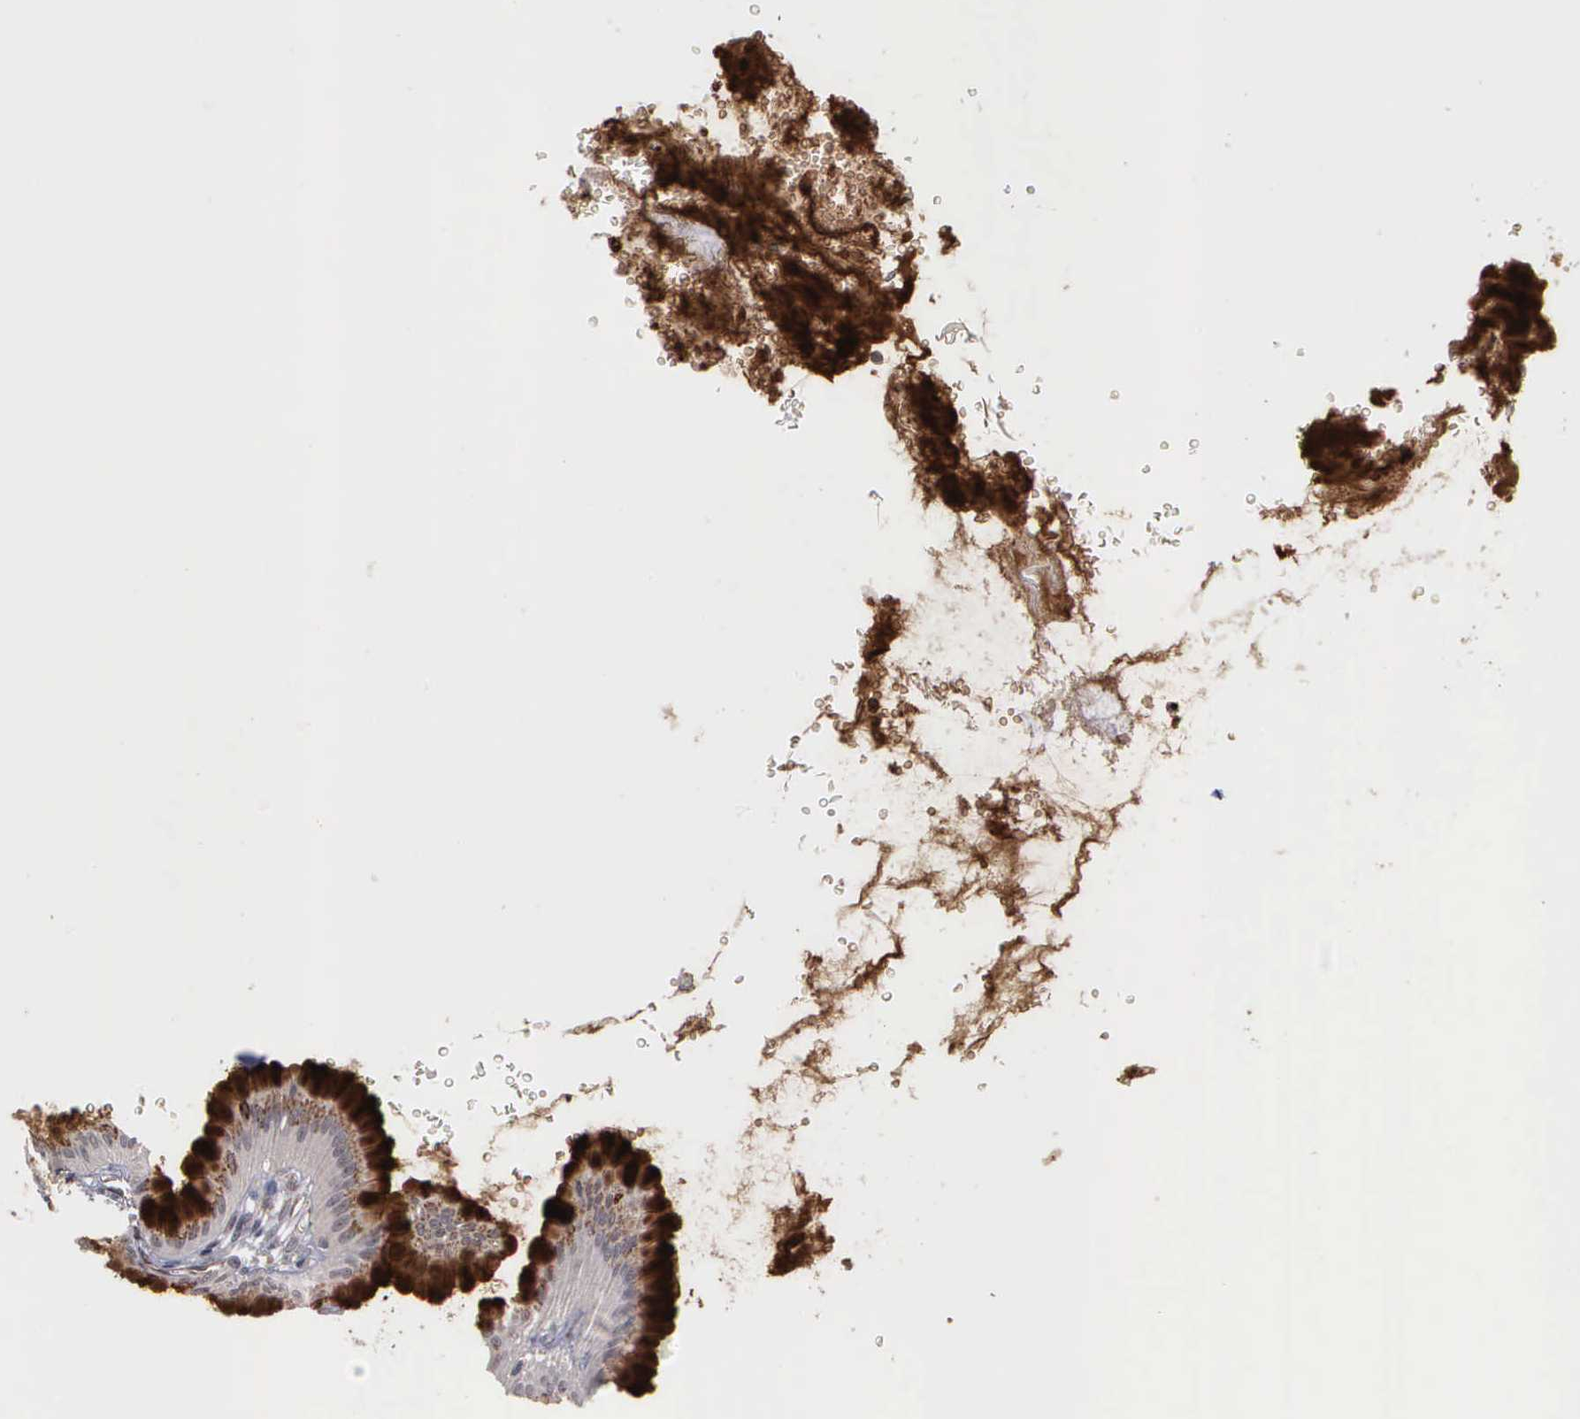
{"staining": {"intensity": "strong", "quantity": "25%-75%", "location": "cytoplasmic/membranous"}, "tissue": "stomach", "cell_type": "Glandular cells", "image_type": "normal", "snomed": [{"axis": "morphology", "description": "Normal tissue, NOS"}, {"axis": "topography", "description": "Stomach"}], "caption": "Immunohistochemistry photomicrograph of benign stomach: stomach stained using immunohistochemistry reveals high levels of strong protein expression localized specifically in the cytoplasmic/membranous of glandular cells, appearing as a cytoplasmic/membranous brown color.", "gene": "MMP9", "patient": {"sex": "male", "age": 42}}